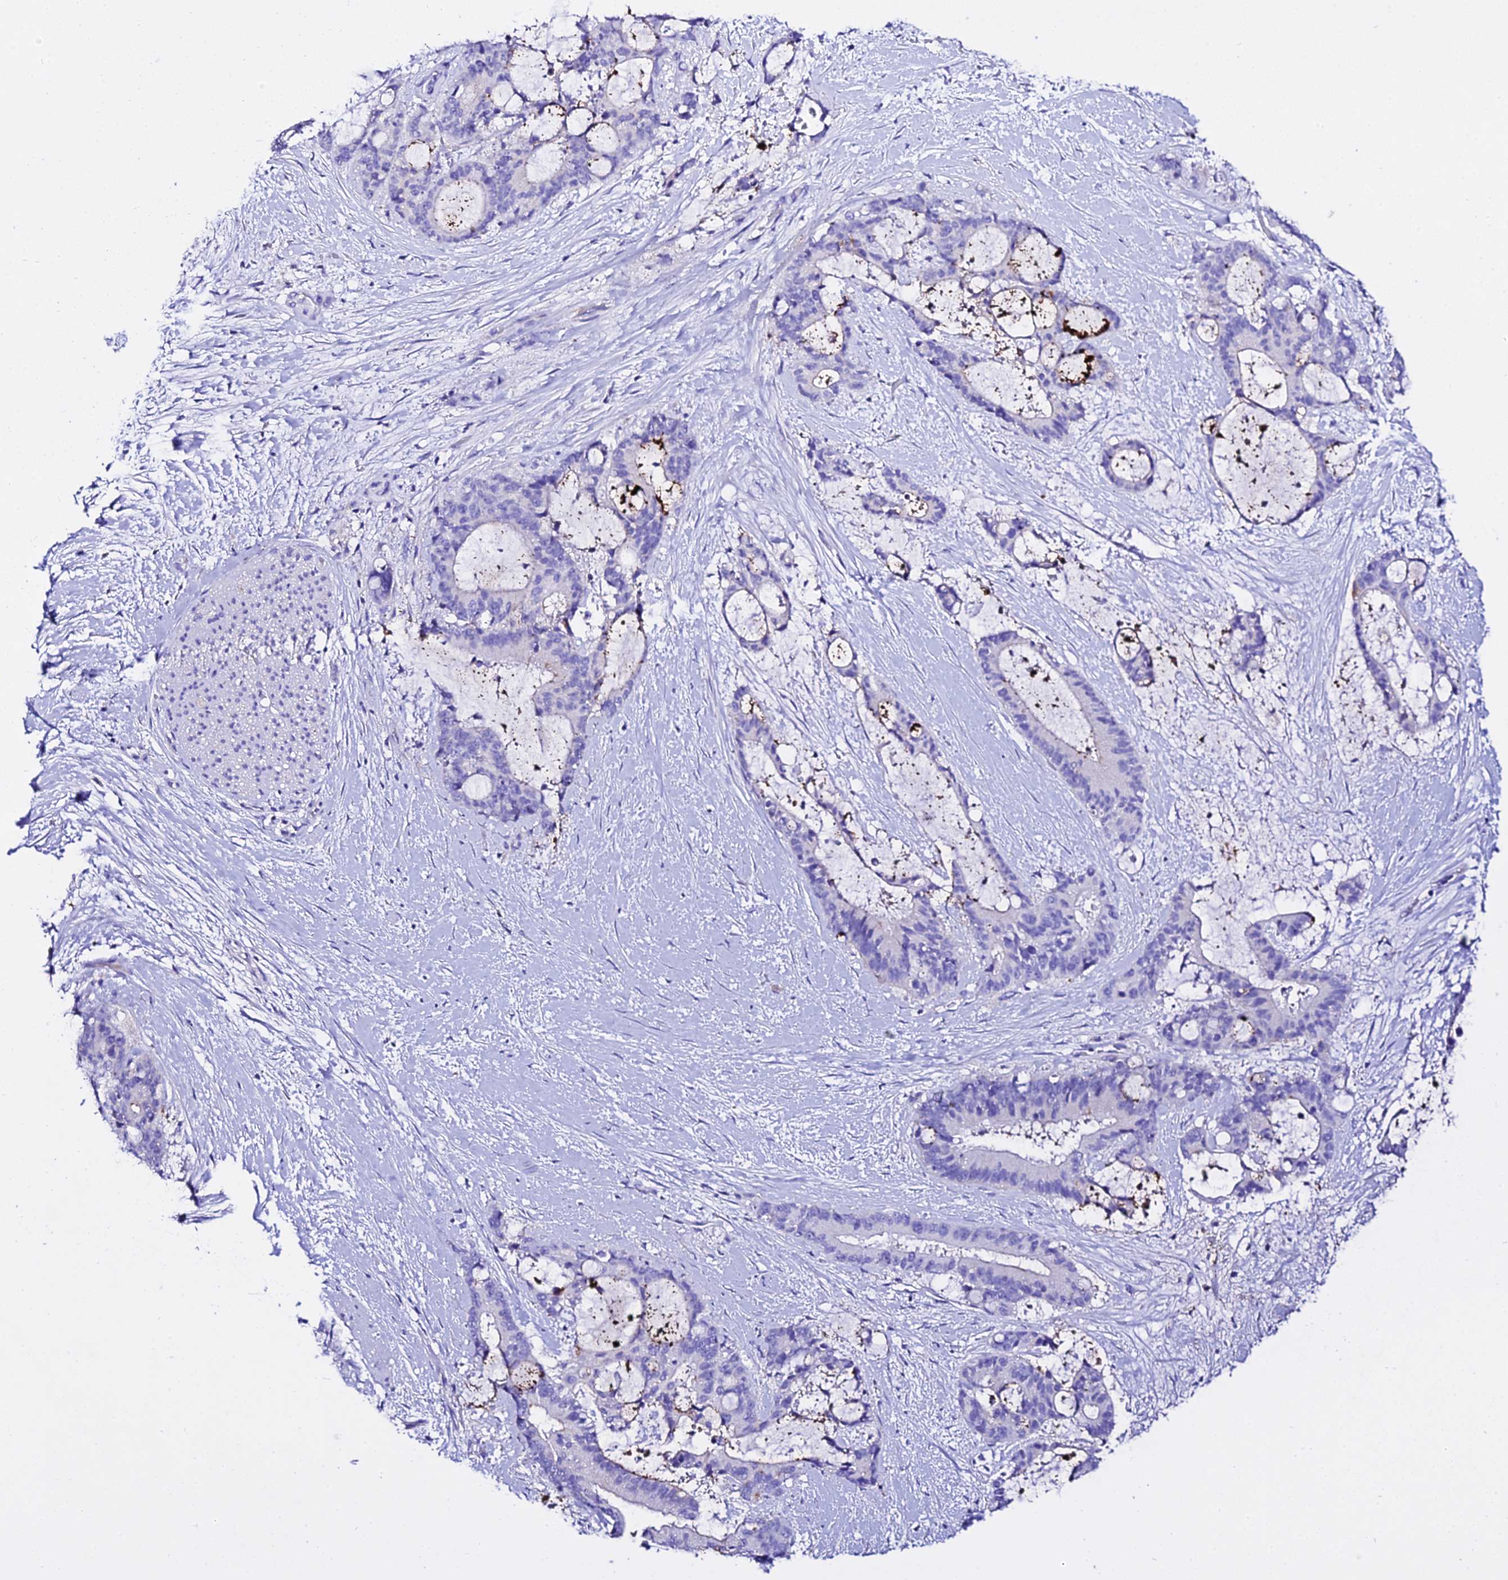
{"staining": {"intensity": "strong", "quantity": "<25%", "location": "cytoplasmic/membranous"}, "tissue": "liver cancer", "cell_type": "Tumor cells", "image_type": "cancer", "snomed": [{"axis": "morphology", "description": "Normal tissue, NOS"}, {"axis": "morphology", "description": "Cholangiocarcinoma"}, {"axis": "topography", "description": "Liver"}, {"axis": "topography", "description": "Peripheral nerve tissue"}], "caption": "Protein expression by immunohistochemistry (IHC) shows strong cytoplasmic/membranous staining in about <25% of tumor cells in liver cancer.", "gene": "TMEM117", "patient": {"sex": "female", "age": 73}}